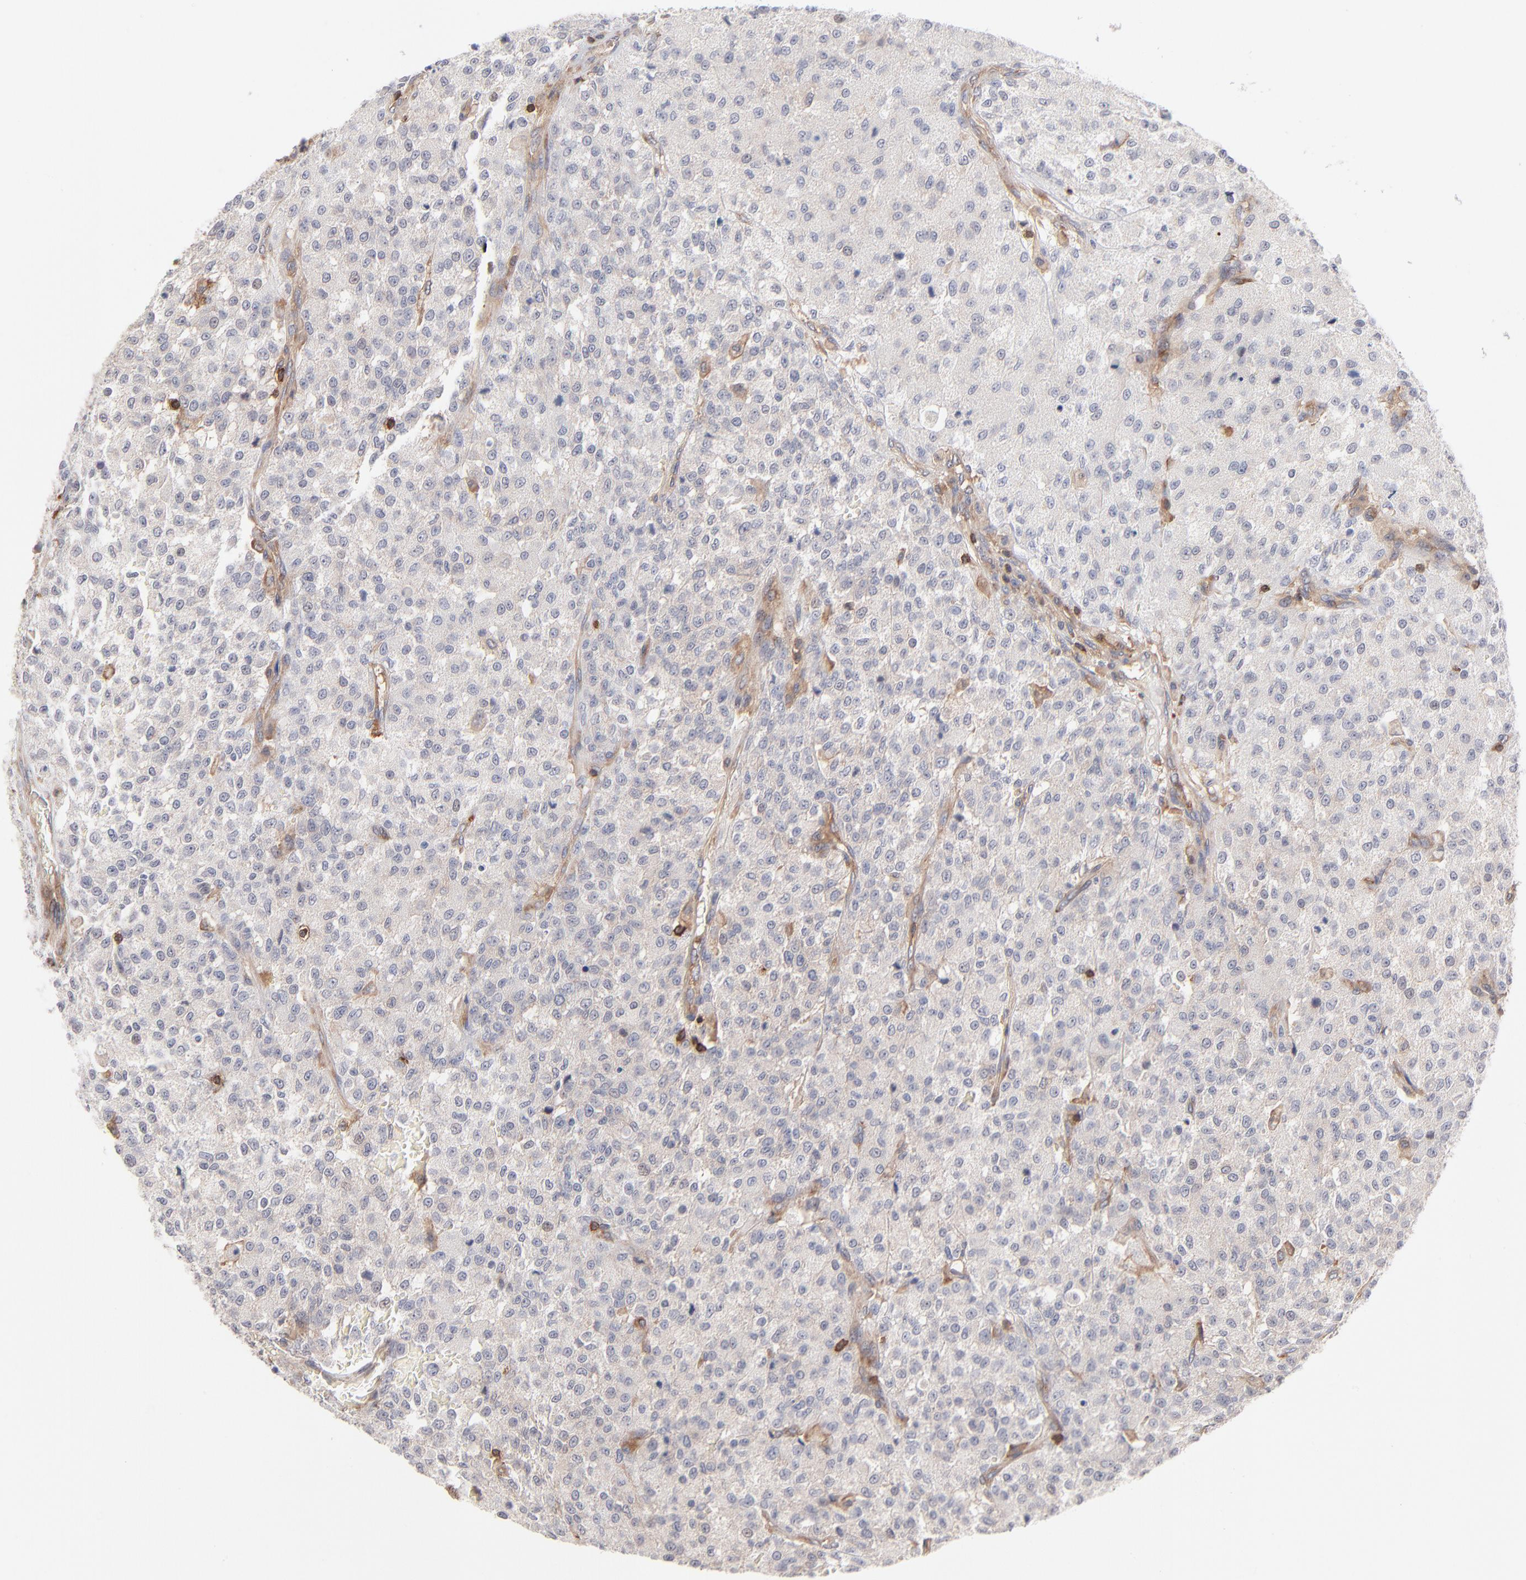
{"staining": {"intensity": "negative", "quantity": "none", "location": "none"}, "tissue": "testis cancer", "cell_type": "Tumor cells", "image_type": "cancer", "snomed": [{"axis": "morphology", "description": "Seminoma, NOS"}, {"axis": "topography", "description": "Testis"}], "caption": "Tumor cells are negative for brown protein staining in testis cancer.", "gene": "WIPF1", "patient": {"sex": "male", "age": 59}}